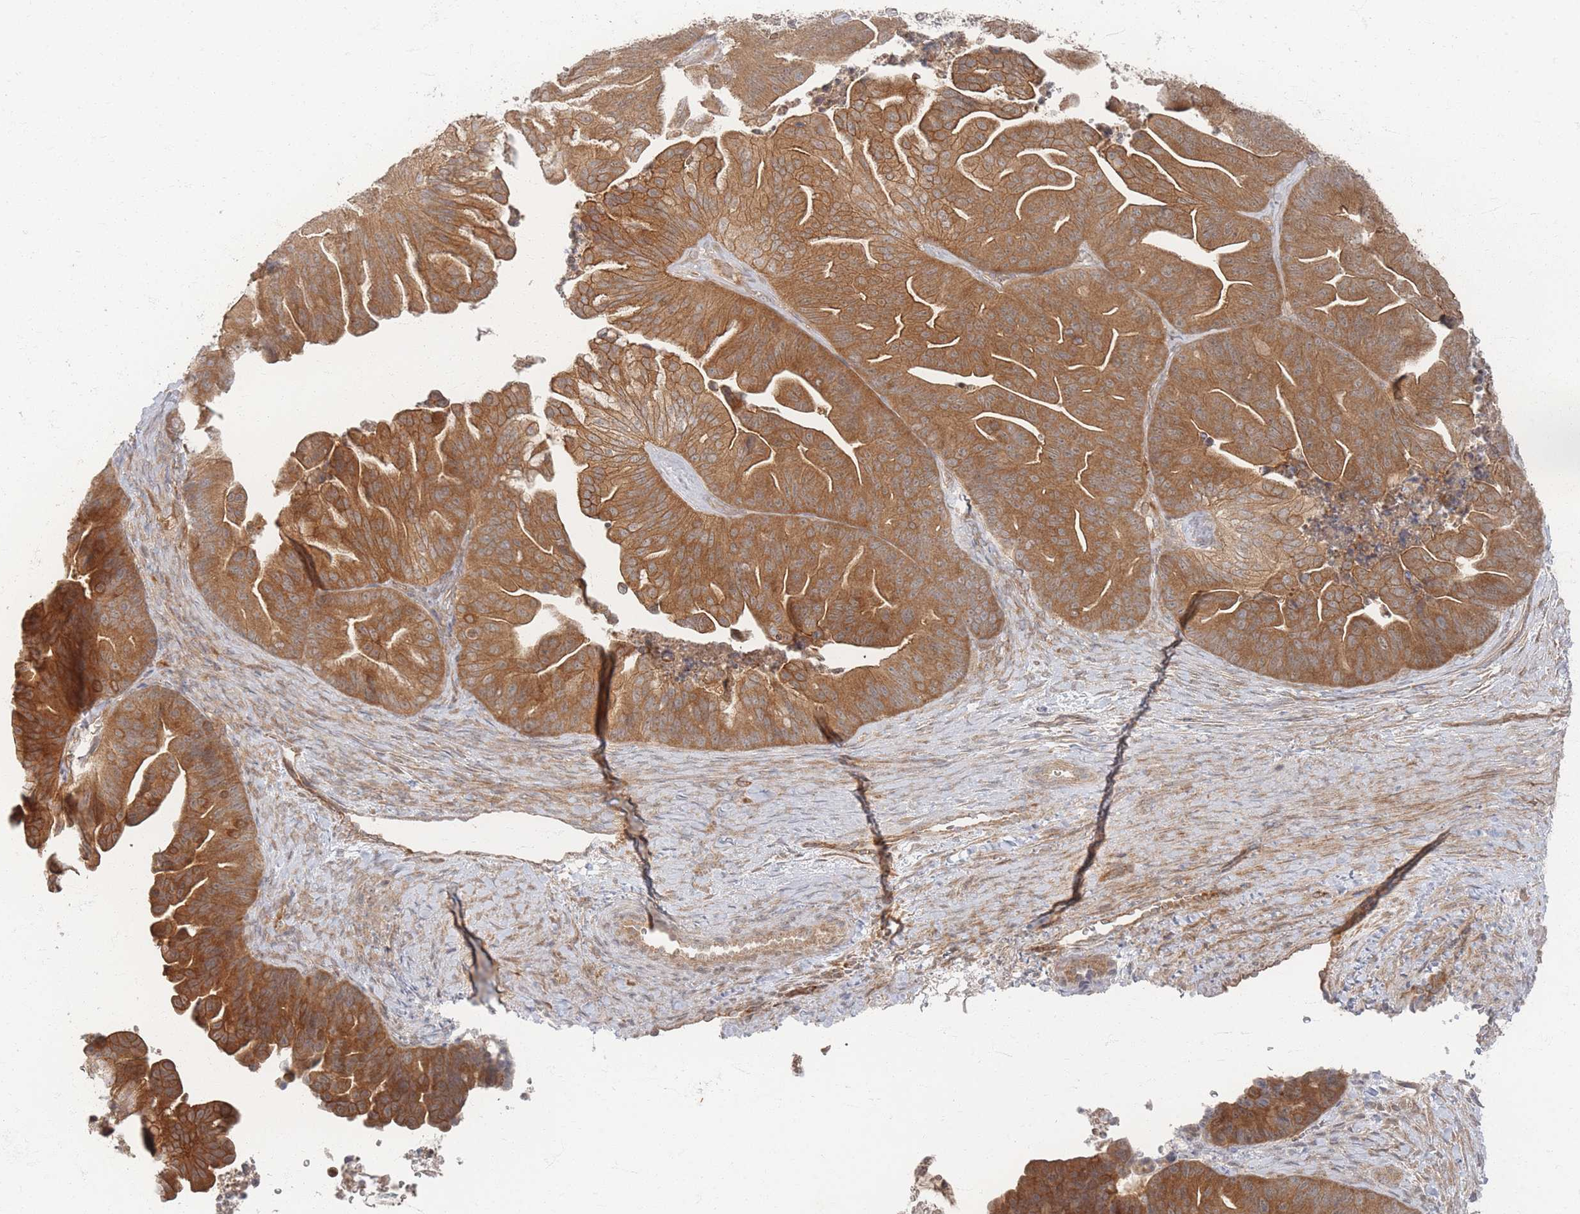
{"staining": {"intensity": "moderate", "quantity": ">75%", "location": "cytoplasmic/membranous"}, "tissue": "ovarian cancer", "cell_type": "Tumor cells", "image_type": "cancer", "snomed": [{"axis": "morphology", "description": "Cystadenocarcinoma, mucinous, NOS"}, {"axis": "topography", "description": "Ovary"}], "caption": "This is a photomicrograph of immunohistochemistry (IHC) staining of ovarian mucinous cystadenocarcinoma, which shows moderate positivity in the cytoplasmic/membranous of tumor cells.", "gene": "PSMD9", "patient": {"sex": "female", "age": 67}}